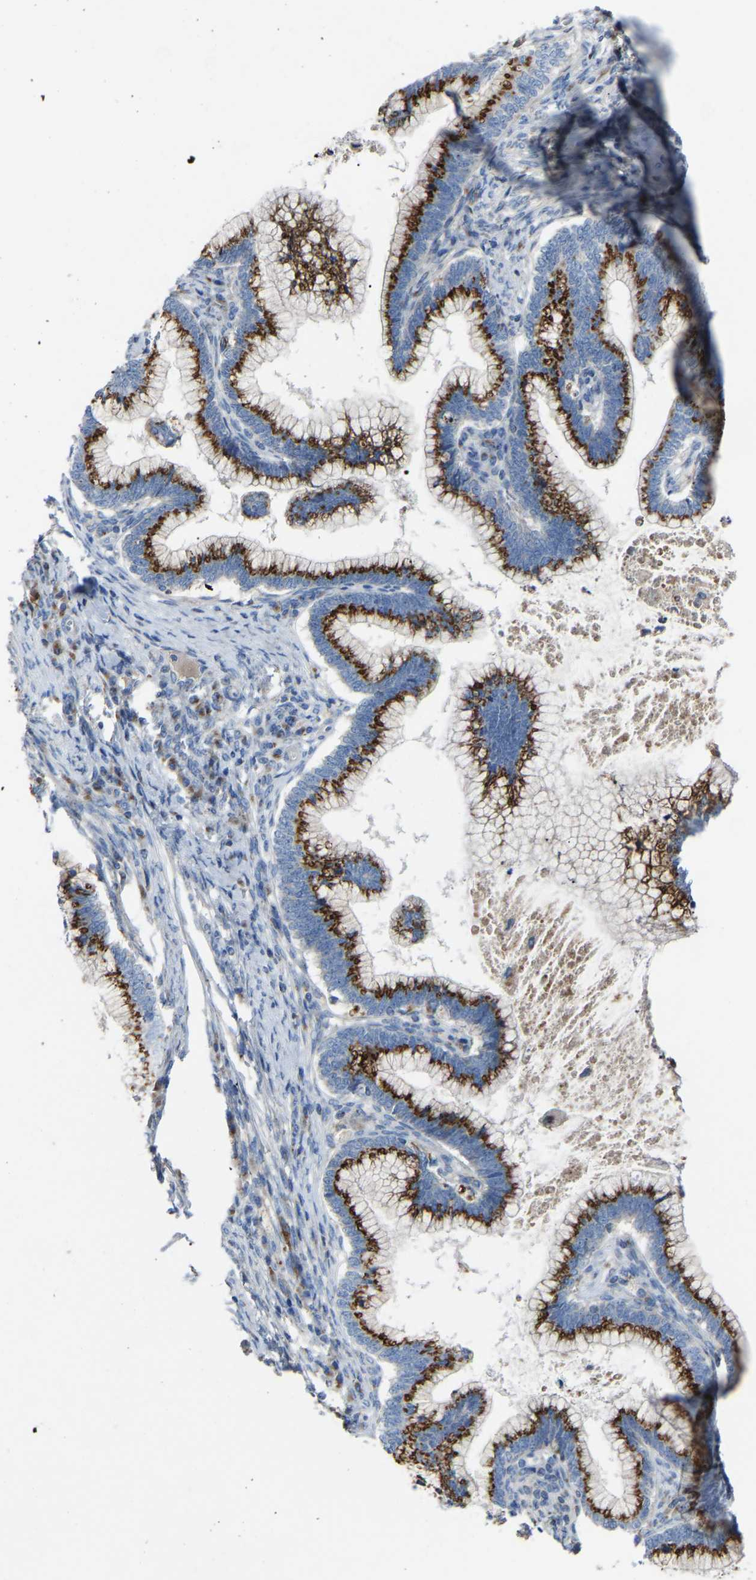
{"staining": {"intensity": "strong", "quantity": ">75%", "location": "cytoplasmic/membranous"}, "tissue": "cervical cancer", "cell_type": "Tumor cells", "image_type": "cancer", "snomed": [{"axis": "morphology", "description": "Adenocarcinoma, NOS"}, {"axis": "topography", "description": "Cervix"}], "caption": "Strong cytoplasmic/membranous protein expression is appreciated in about >75% of tumor cells in cervical cancer (adenocarcinoma).", "gene": "CANT1", "patient": {"sex": "female", "age": 36}}